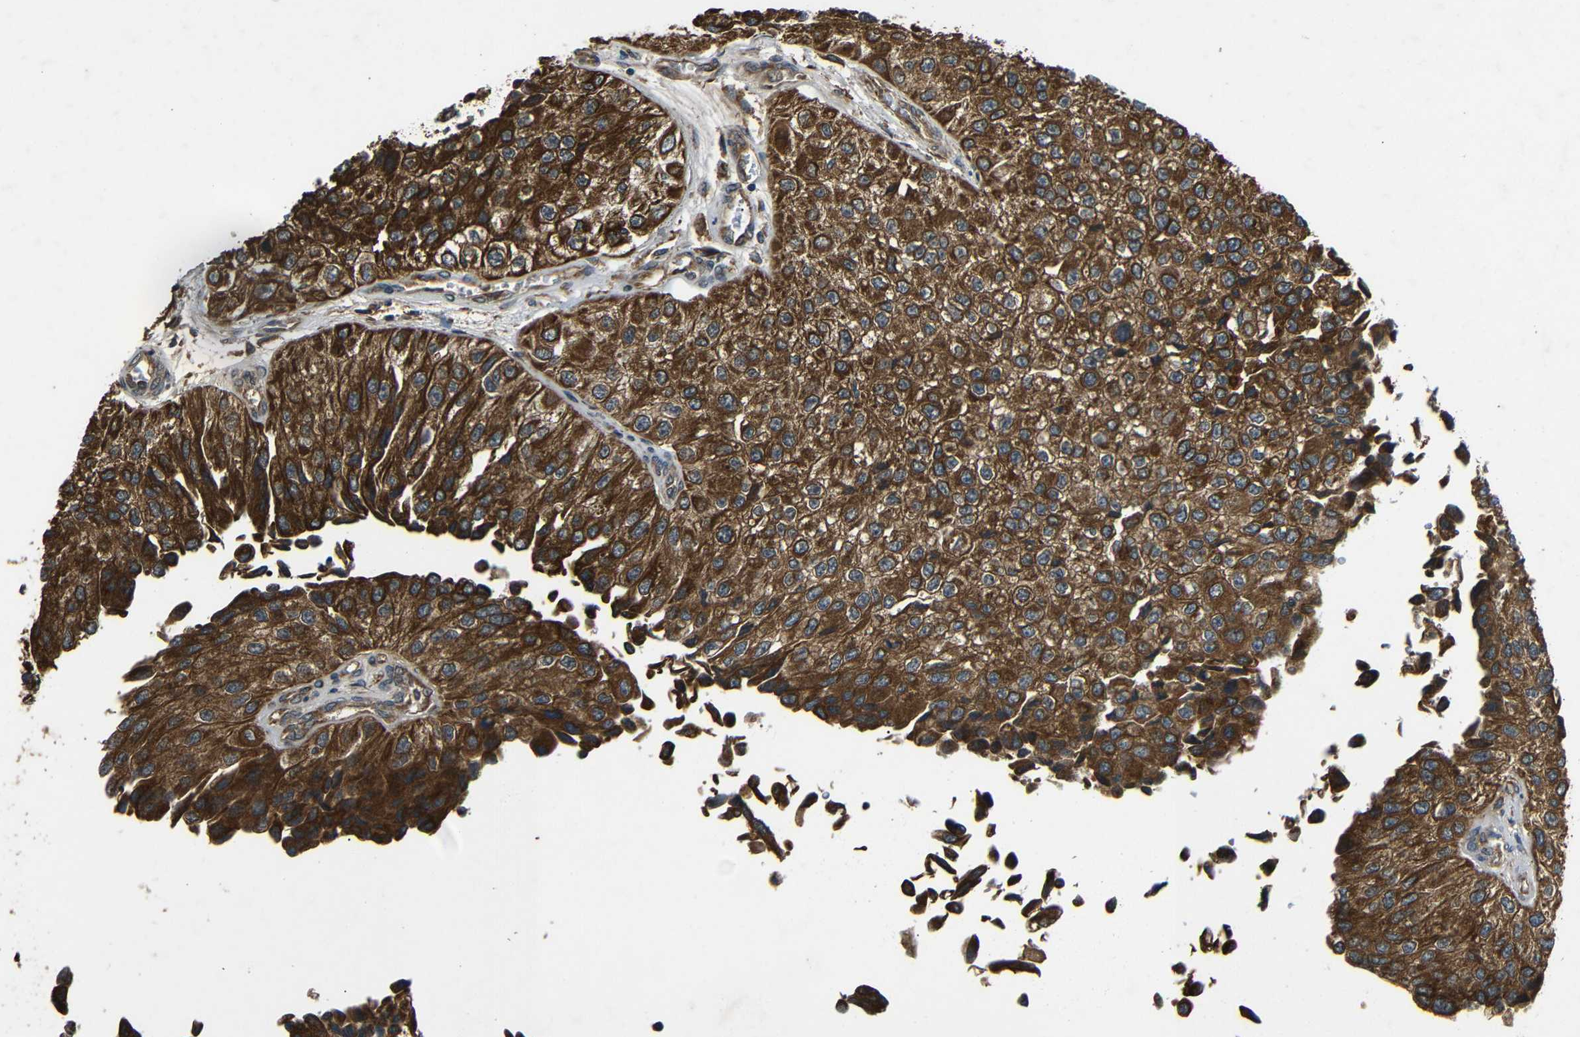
{"staining": {"intensity": "strong", "quantity": ">75%", "location": "cytoplasmic/membranous"}, "tissue": "urothelial cancer", "cell_type": "Tumor cells", "image_type": "cancer", "snomed": [{"axis": "morphology", "description": "Urothelial carcinoma, High grade"}, {"axis": "topography", "description": "Kidney"}, {"axis": "topography", "description": "Urinary bladder"}], "caption": "Immunohistochemical staining of human high-grade urothelial carcinoma reveals strong cytoplasmic/membranous protein staining in approximately >75% of tumor cells. (DAB (3,3'-diaminobenzidine) IHC with brightfield microscopy, high magnification).", "gene": "TRPC1", "patient": {"sex": "male", "age": 77}}